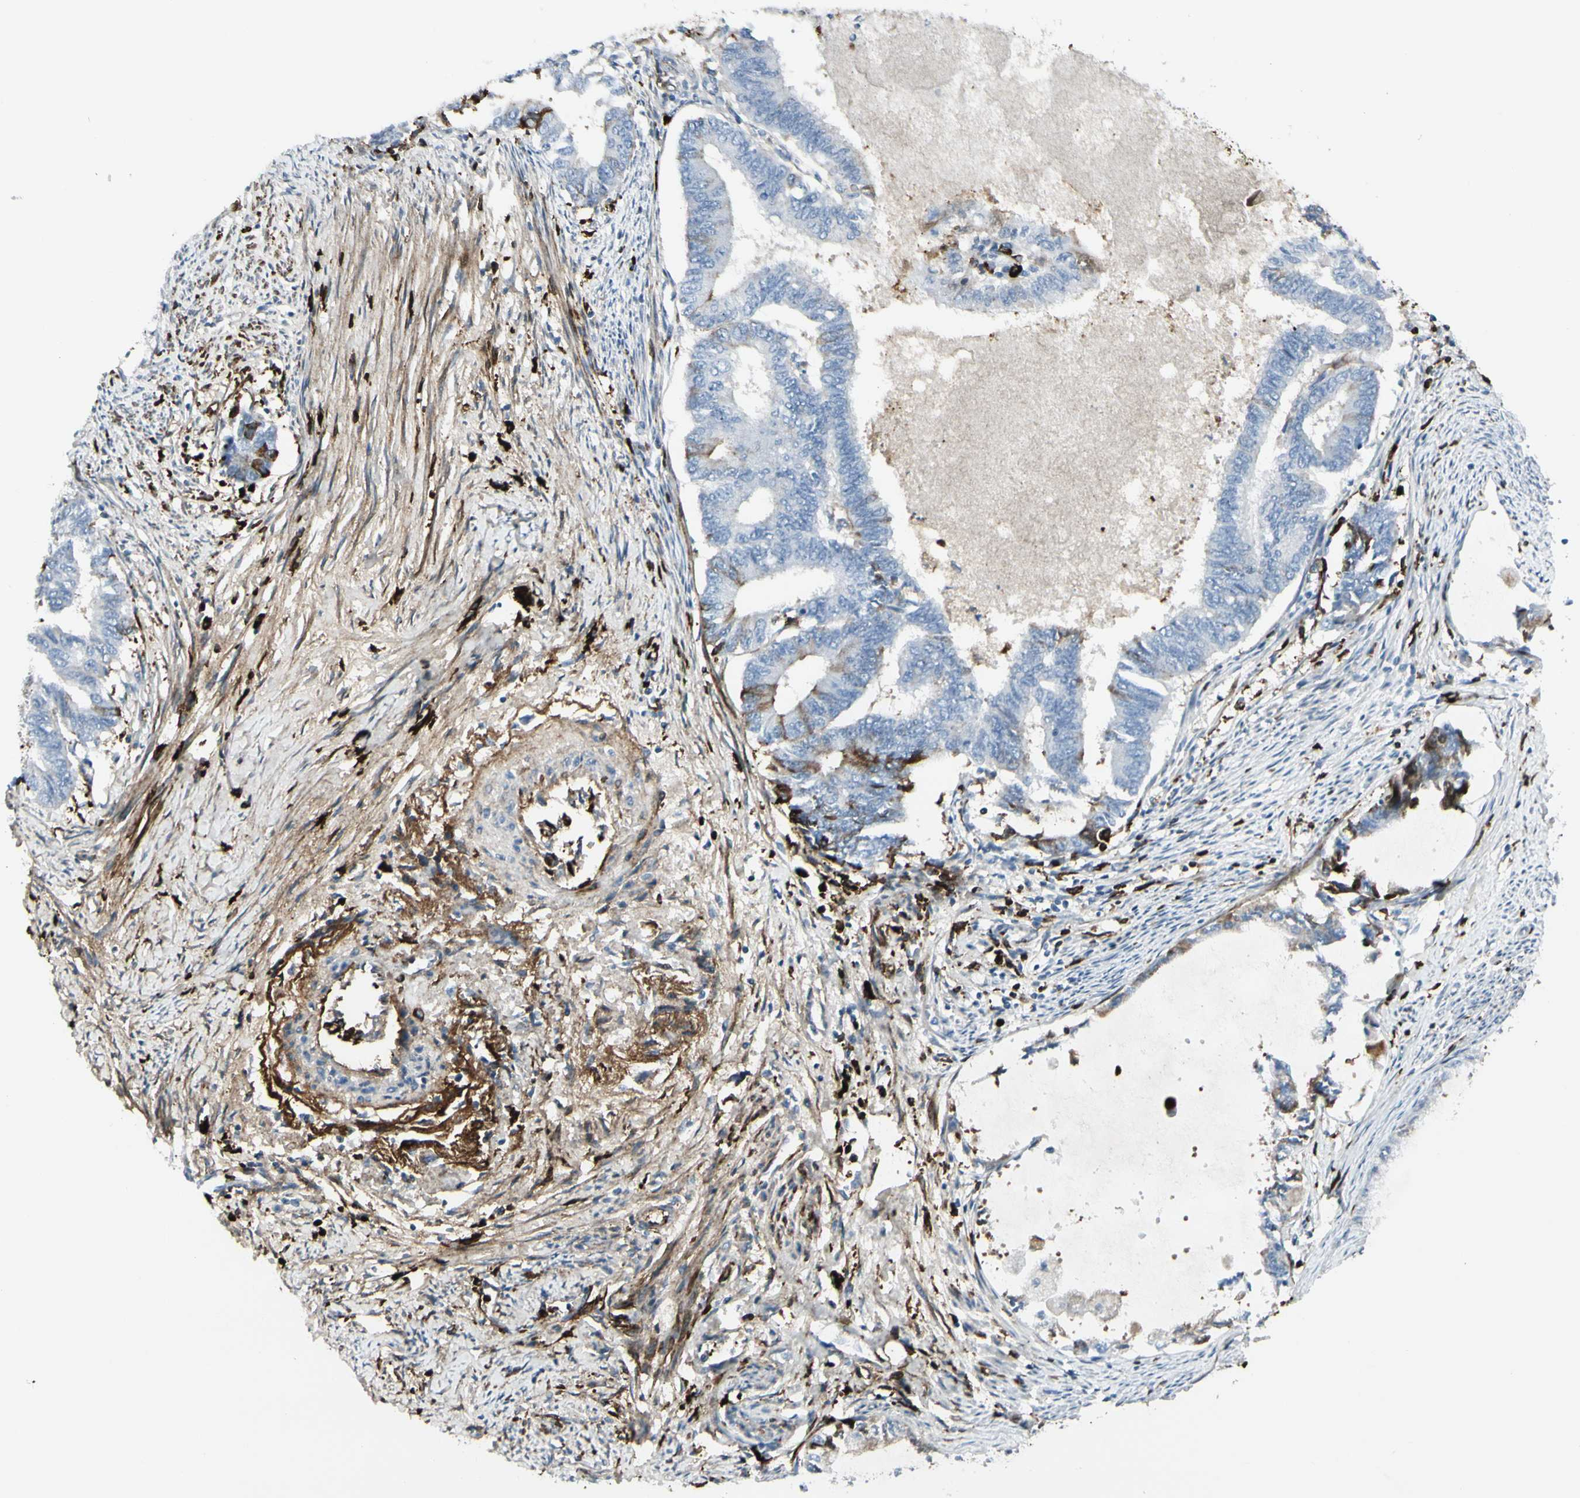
{"staining": {"intensity": "negative", "quantity": "none", "location": "none"}, "tissue": "endometrial cancer", "cell_type": "Tumor cells", "image_type": "cancer", "snomed": [{"axis": "morphology", "description": "Adenocarcinoma, NOS"}, {"axis": "topography", "description": "Endometrium"}], "caption": "Tumor cells show no significant positivity in endometrial cancer (adenocarcinoma). (Immunohistochemistry (ihc), brightfield microscopy, high magnification).", "gene": "IGHG1", "patient": {"sex": "female", "age": 86}}